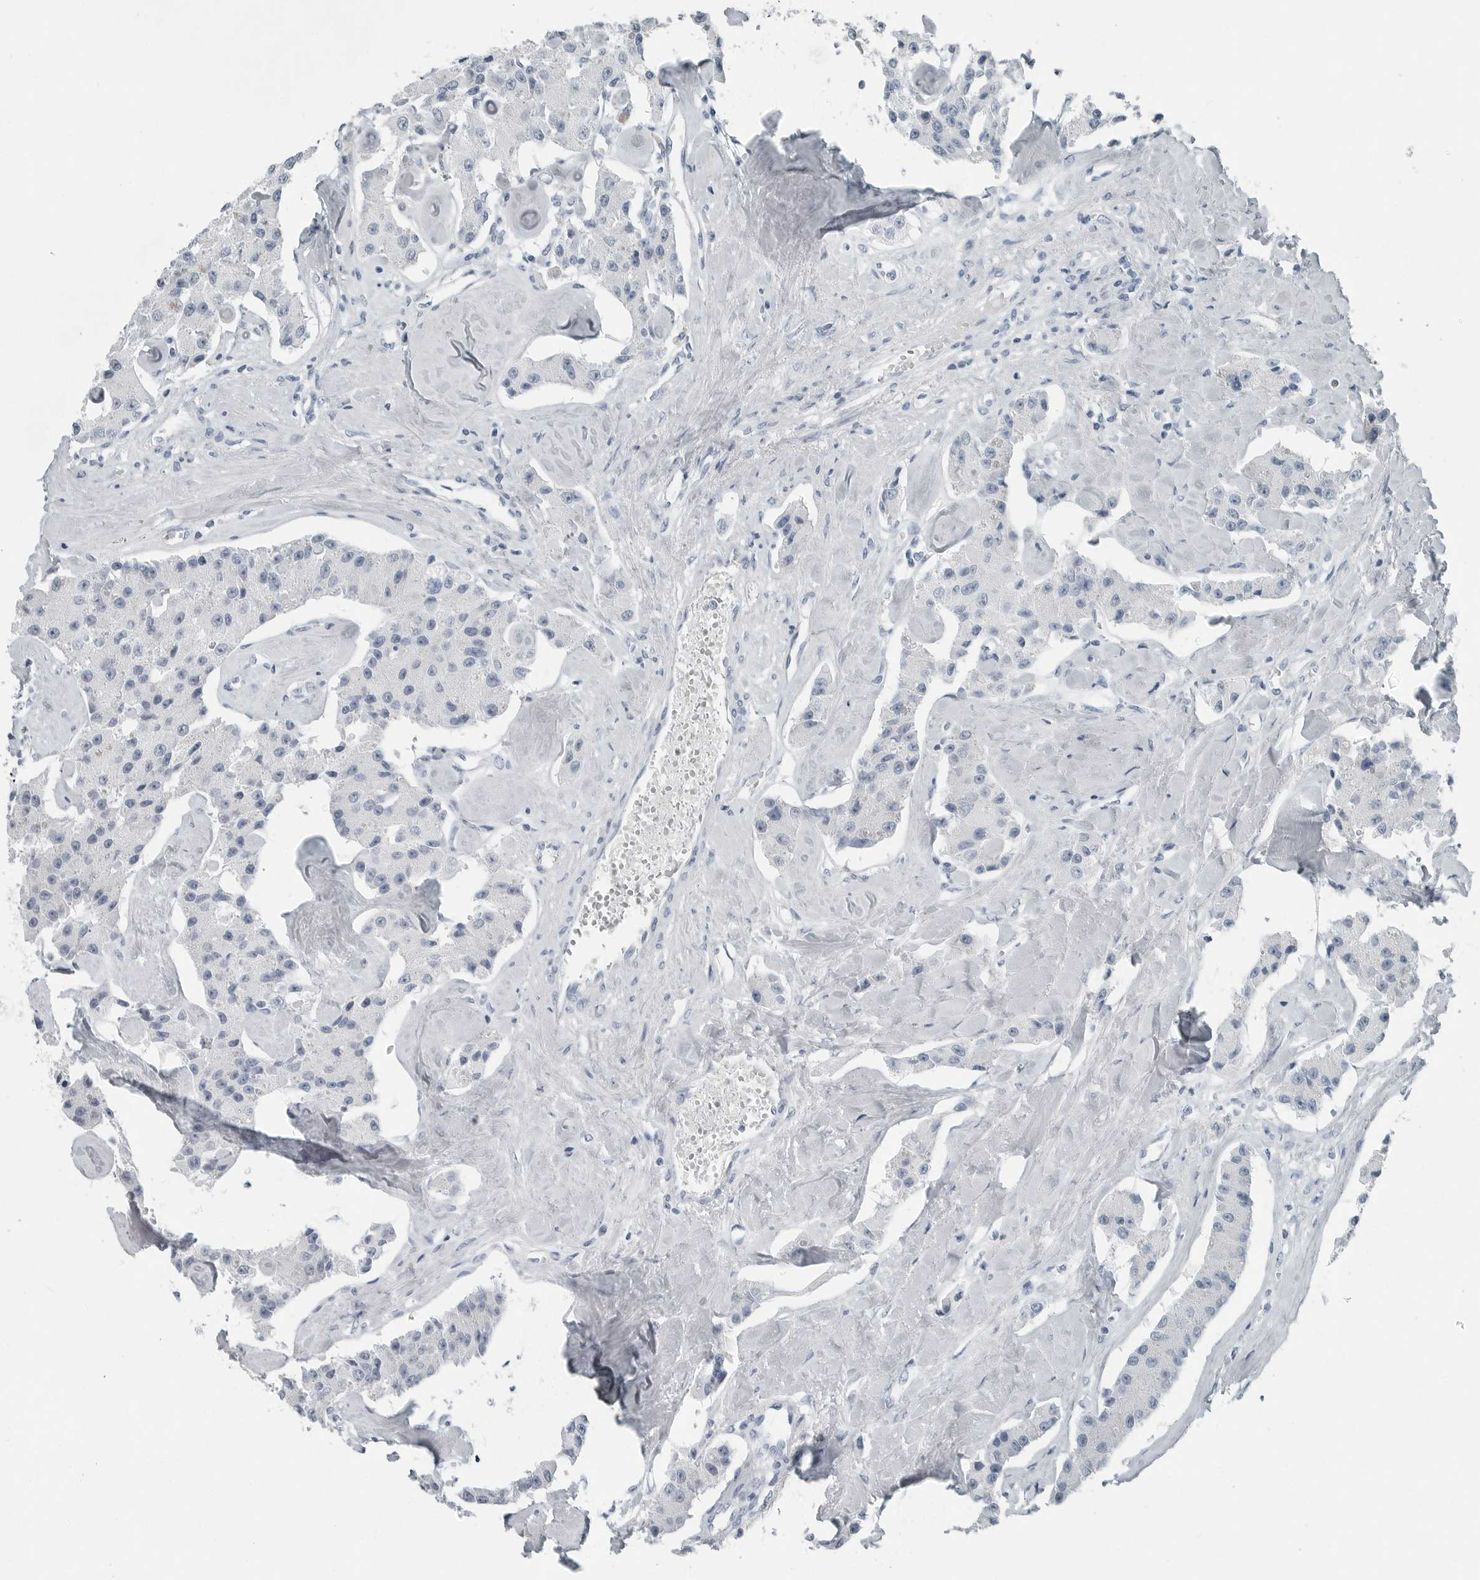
{"staining": {"intensity": "negative", "quantity": "none", "location": "none"}, "tissue": "carcinoid", "cell_type": "Tumor cells", "image_type": "cancer", "snomed": [{"axis": "morphology", "description": "Carcinoid, malignant, NOS"}, {"axis": "topography", "description": "Pancreas"}], "caption": "The immunohistochemistry photomicrograph has no significant expression in tumor cells of carcinoid (malignant) tissue.", "gene": "FABP6", "patient": {"sex": "male", "age": 41}}